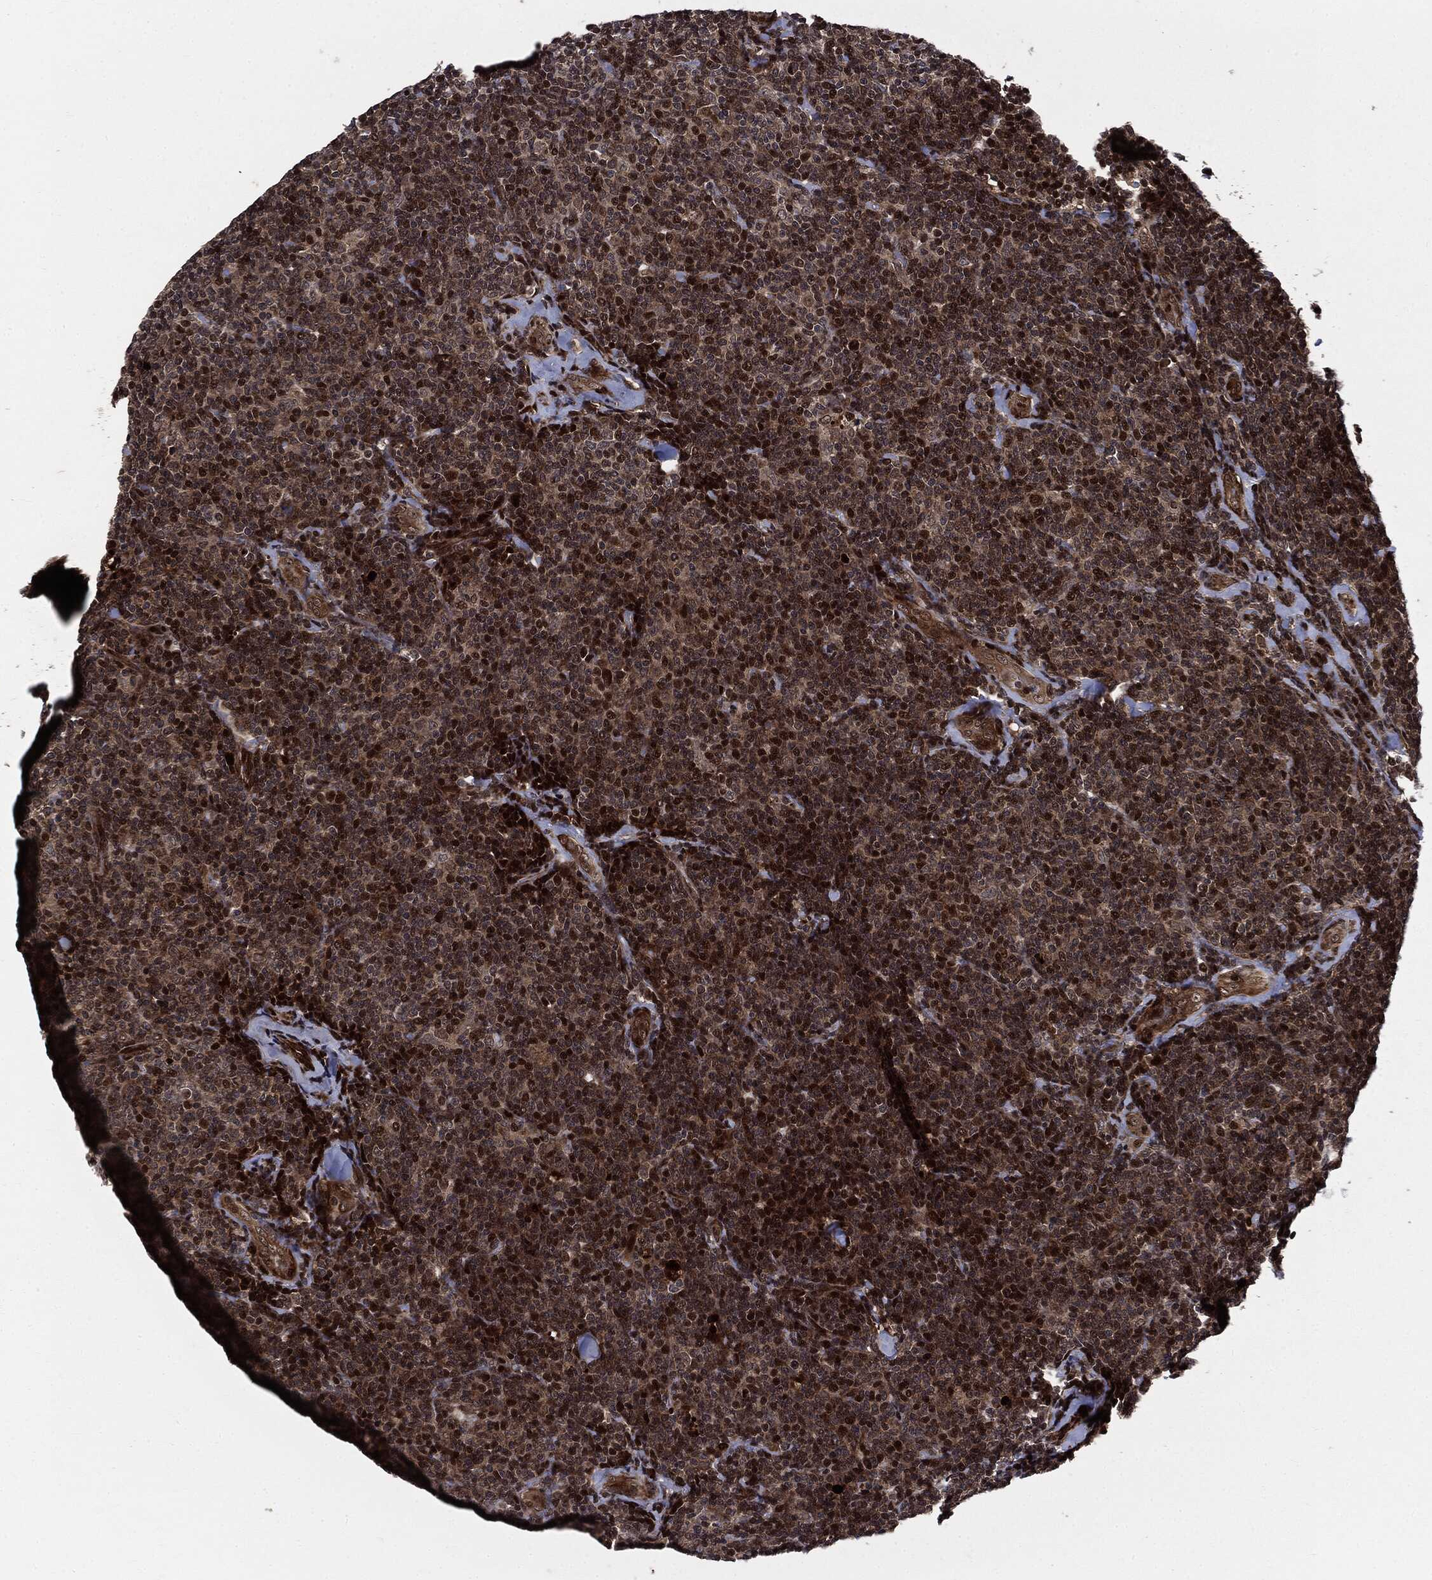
{"staining": {"intensity": "strong", "quantity": "25%-75%", "location": "cytoplasmic/membranous,nuclear"}, "tissue": "lymphoma", "cell_type": "Tumor cells", "image_type": "cancer", "snomed": [{"axis": "morphology", "description": "Malignant lymphoma, non-Hodgkin's type, Low grade"}, {"axis": "topography", "description": "Lymph node"}], "caption": "Tumor cells display high levels of strong cytoplasmic/membranous and nuclear positivity in approximately 25%-75% of cells in human malignant lymphoma, non-Hodgkin's type (low-grade). The protein is stained brown, and the nuclei are stained in blue (DAB IHC with brightfield microscopy, high magnification).", "gene": "SMAD4", "patient": {"sex": "female", "age": 56}}